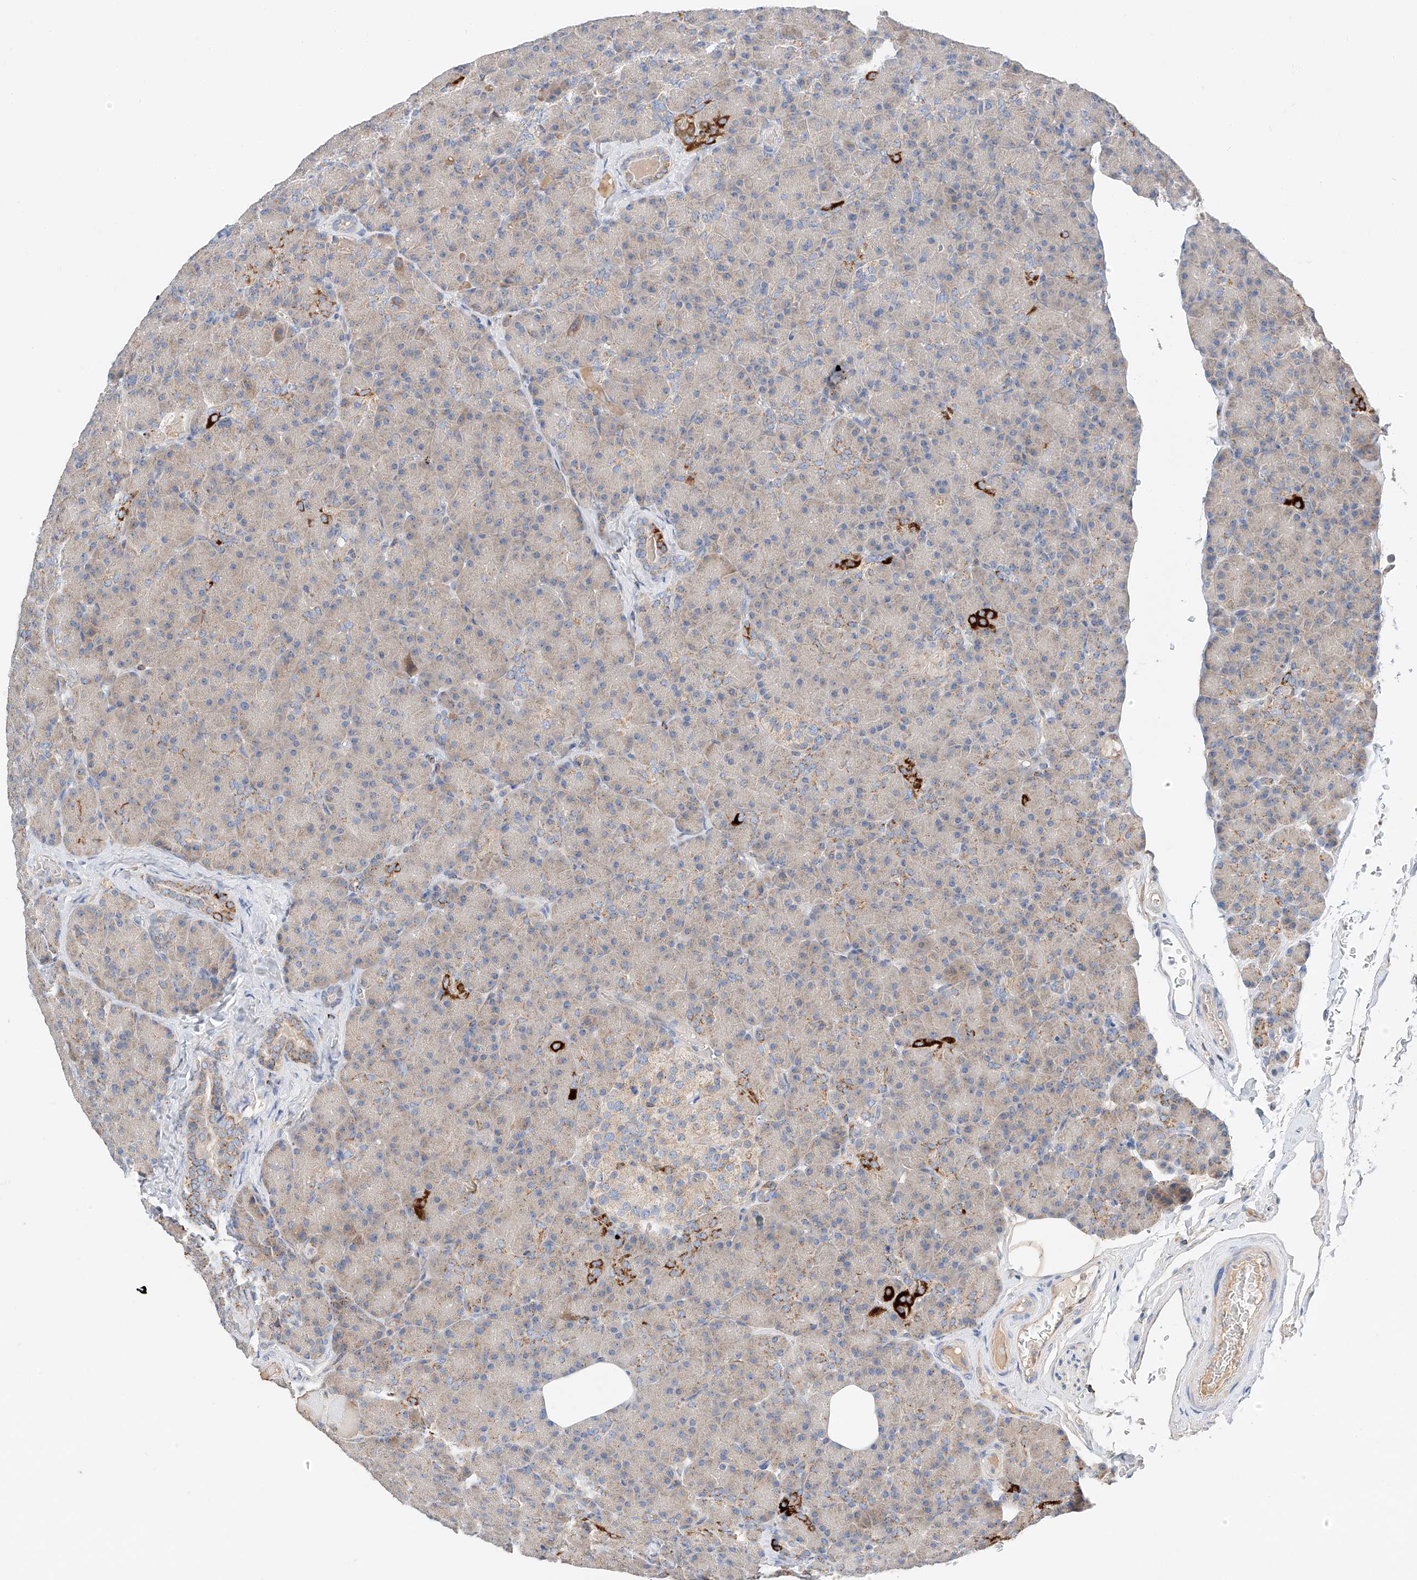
{"staining": {"intensity": "strong", "quantity": "<25%", "location": "cytoplasmic/membranous"}, "tissue": "pancreas", "cell_type": "Exocrine glandular cells", "image_type": "normal", "snomed": [{"axis": "morphology", "description": "Normal tissue, NOS"}, {"axis": "topography", "description": "Pancreas"}], "caption": "An immunohistochemistry image of benign tissue is shown. Protein staining in brown shows strong cytoplasmic/membranous positivity in pancreas within exocrine glandular cells. The protein is shown in brown color, while the nuclei are stained blue.", "gene": "RUSC1", "patient": {"sex": "female", "age": 43}}